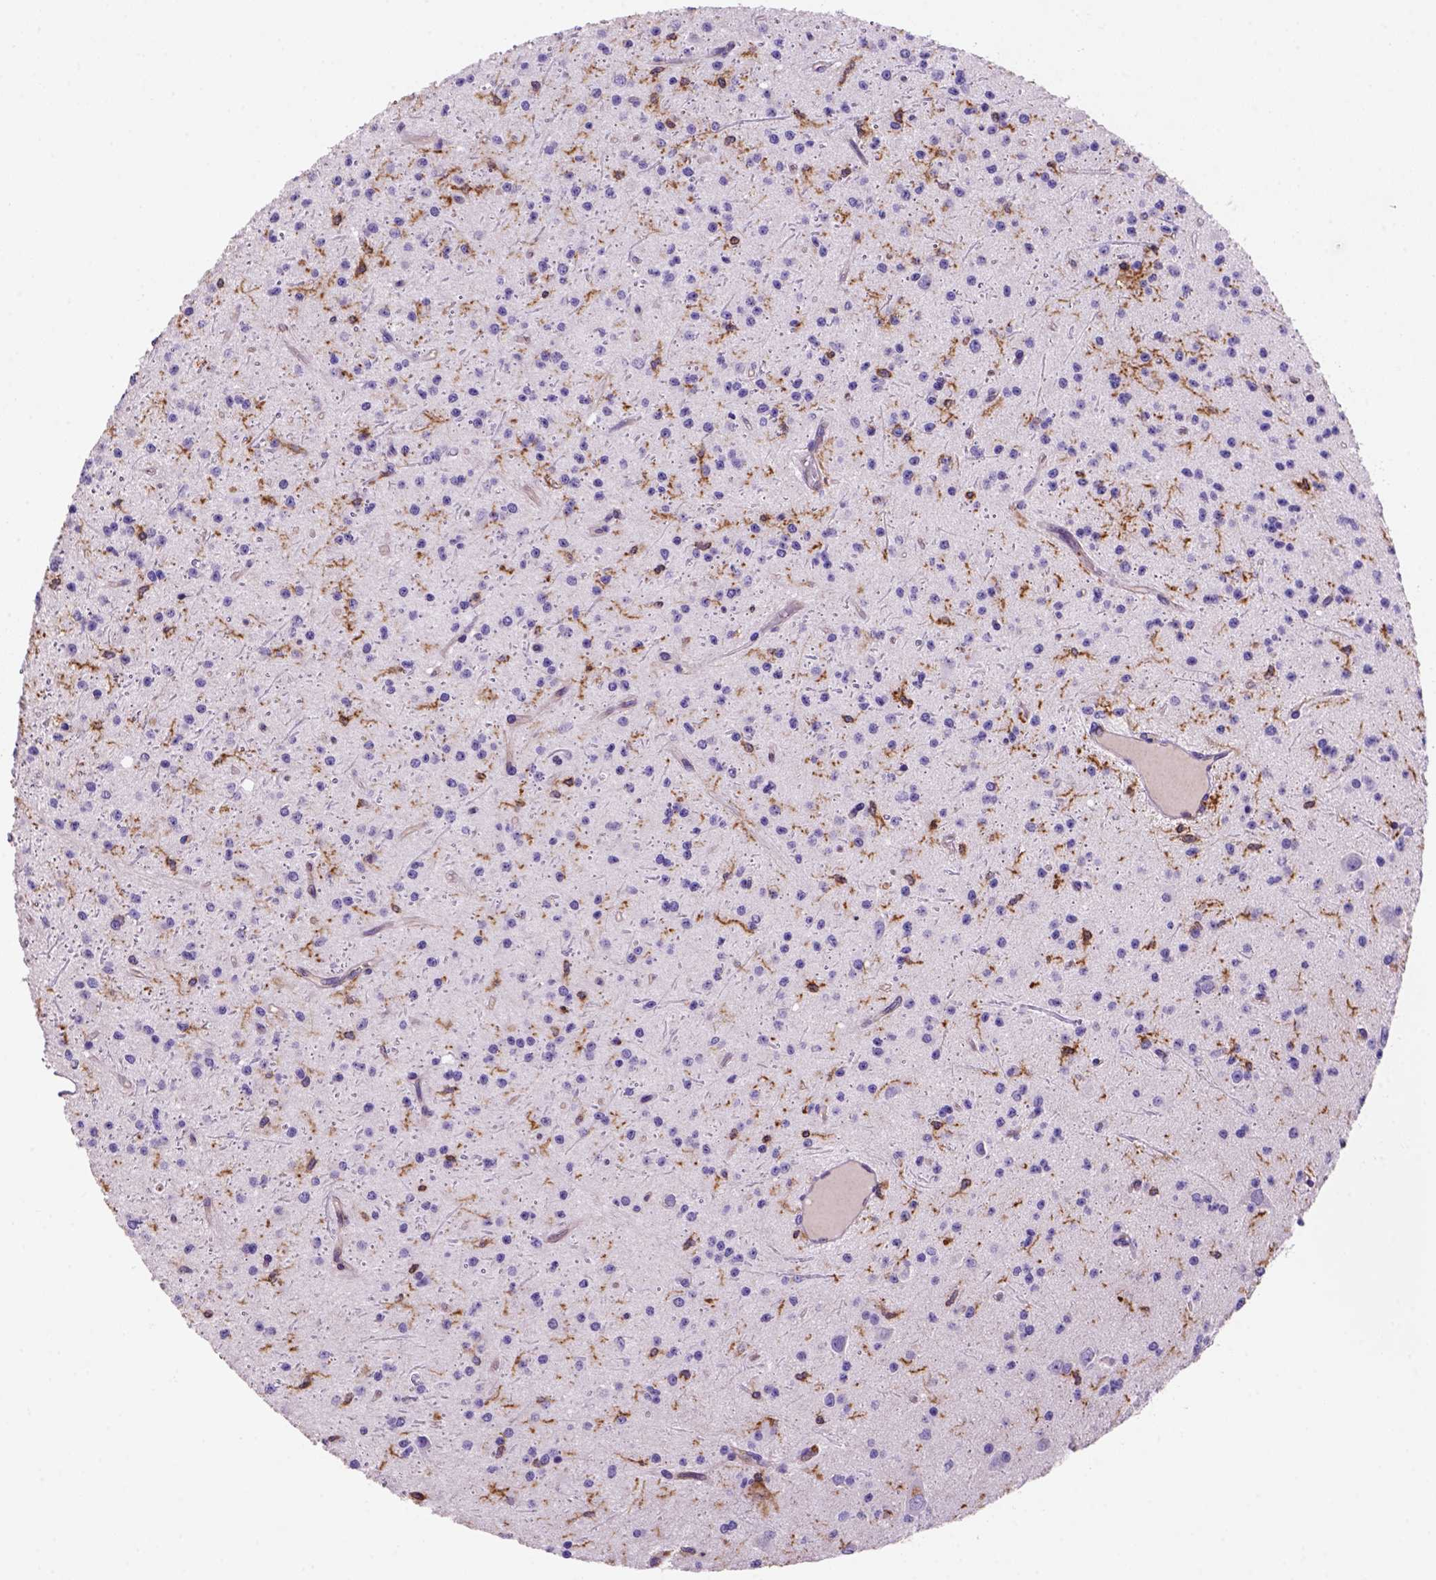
{"staining": {"intensity": "negative", "quantity": "none", "location": "none"}, "tissue": "glioma", "cell_type": "Tumor cells", "image_type": "cancer", "snomed": [{"axis": "morphology", "description": "Glioma, malignant, Low grade"}, {"axis": "topography", "description": "Brain"}], "caption": "Glioma was stained to show a protein in brown. There is no significant staining in tumor cells. (DAB immunohistochemistry (IHC) visualized using brightfield microscopy, high magnification).", "gene": "INPP5D", "patient": {"sex": "male", "age": 27}}